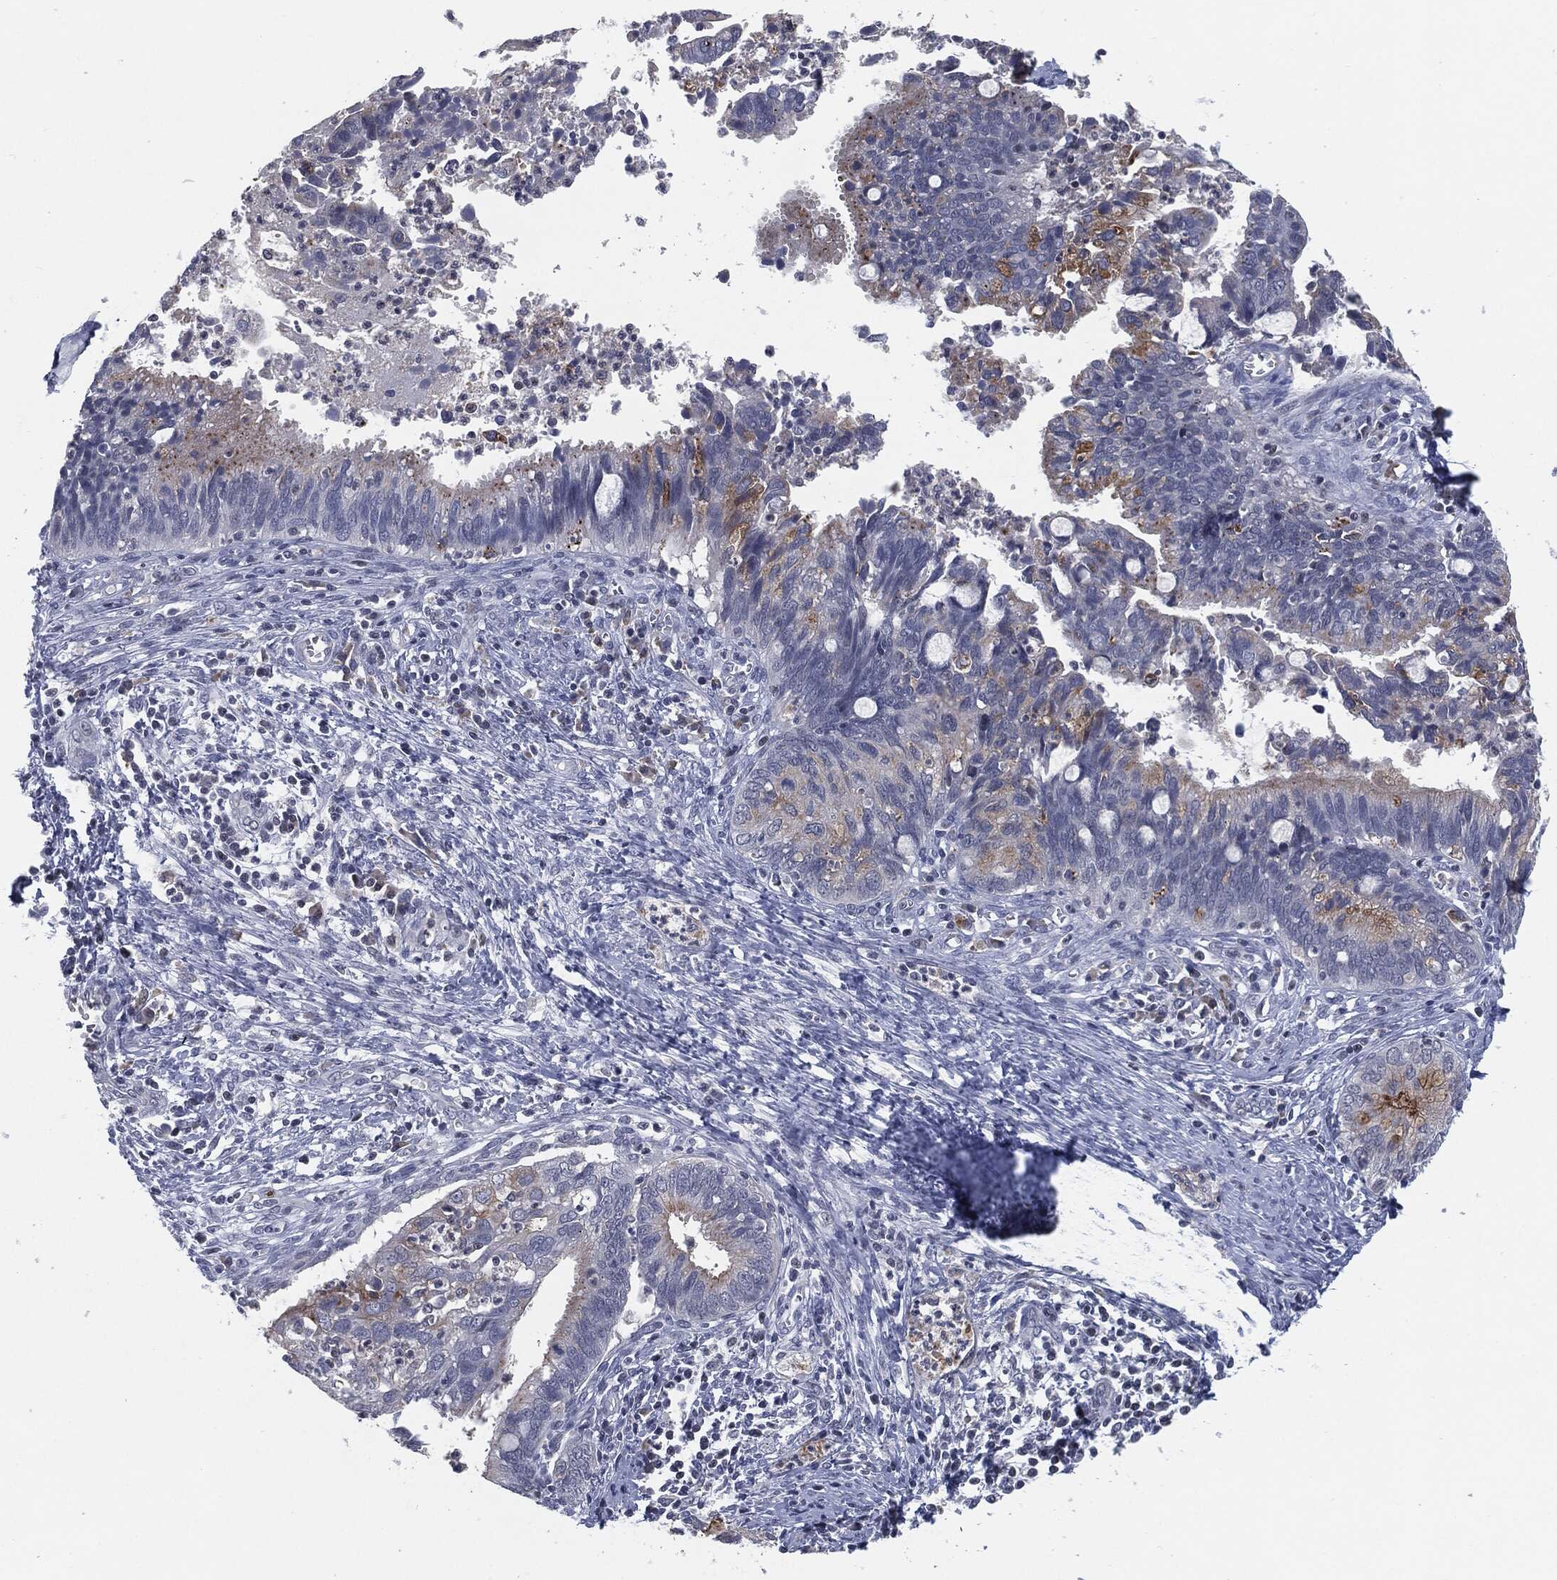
{"staining": {"intensity": "moderate", "quantity": "<25%", "location": "cytoplasmic/membranous"}, "tissue": "cervical cancer", "cell_type": "Tumor cells", "image_type": "cancer", "snomed": [{"axis": "morphology", "description": "Adenocarcinoma, NOS"}, {"axis": "topography", "description": "Cervix"}], "caption": "An image of human cervical cancer (adenocarcinoma) stained for a protein displays moderate cytoplasmic/membranous brown staining in tumor cells. The protein of interest is stained brown, and the nuclei are stained in blue (DAB (3,3'-diaminobenzidine) IHC with brightfield microscopy, high magnification).", "gene": "PROM1", "patient": {"sex": "female", "age": 42}}